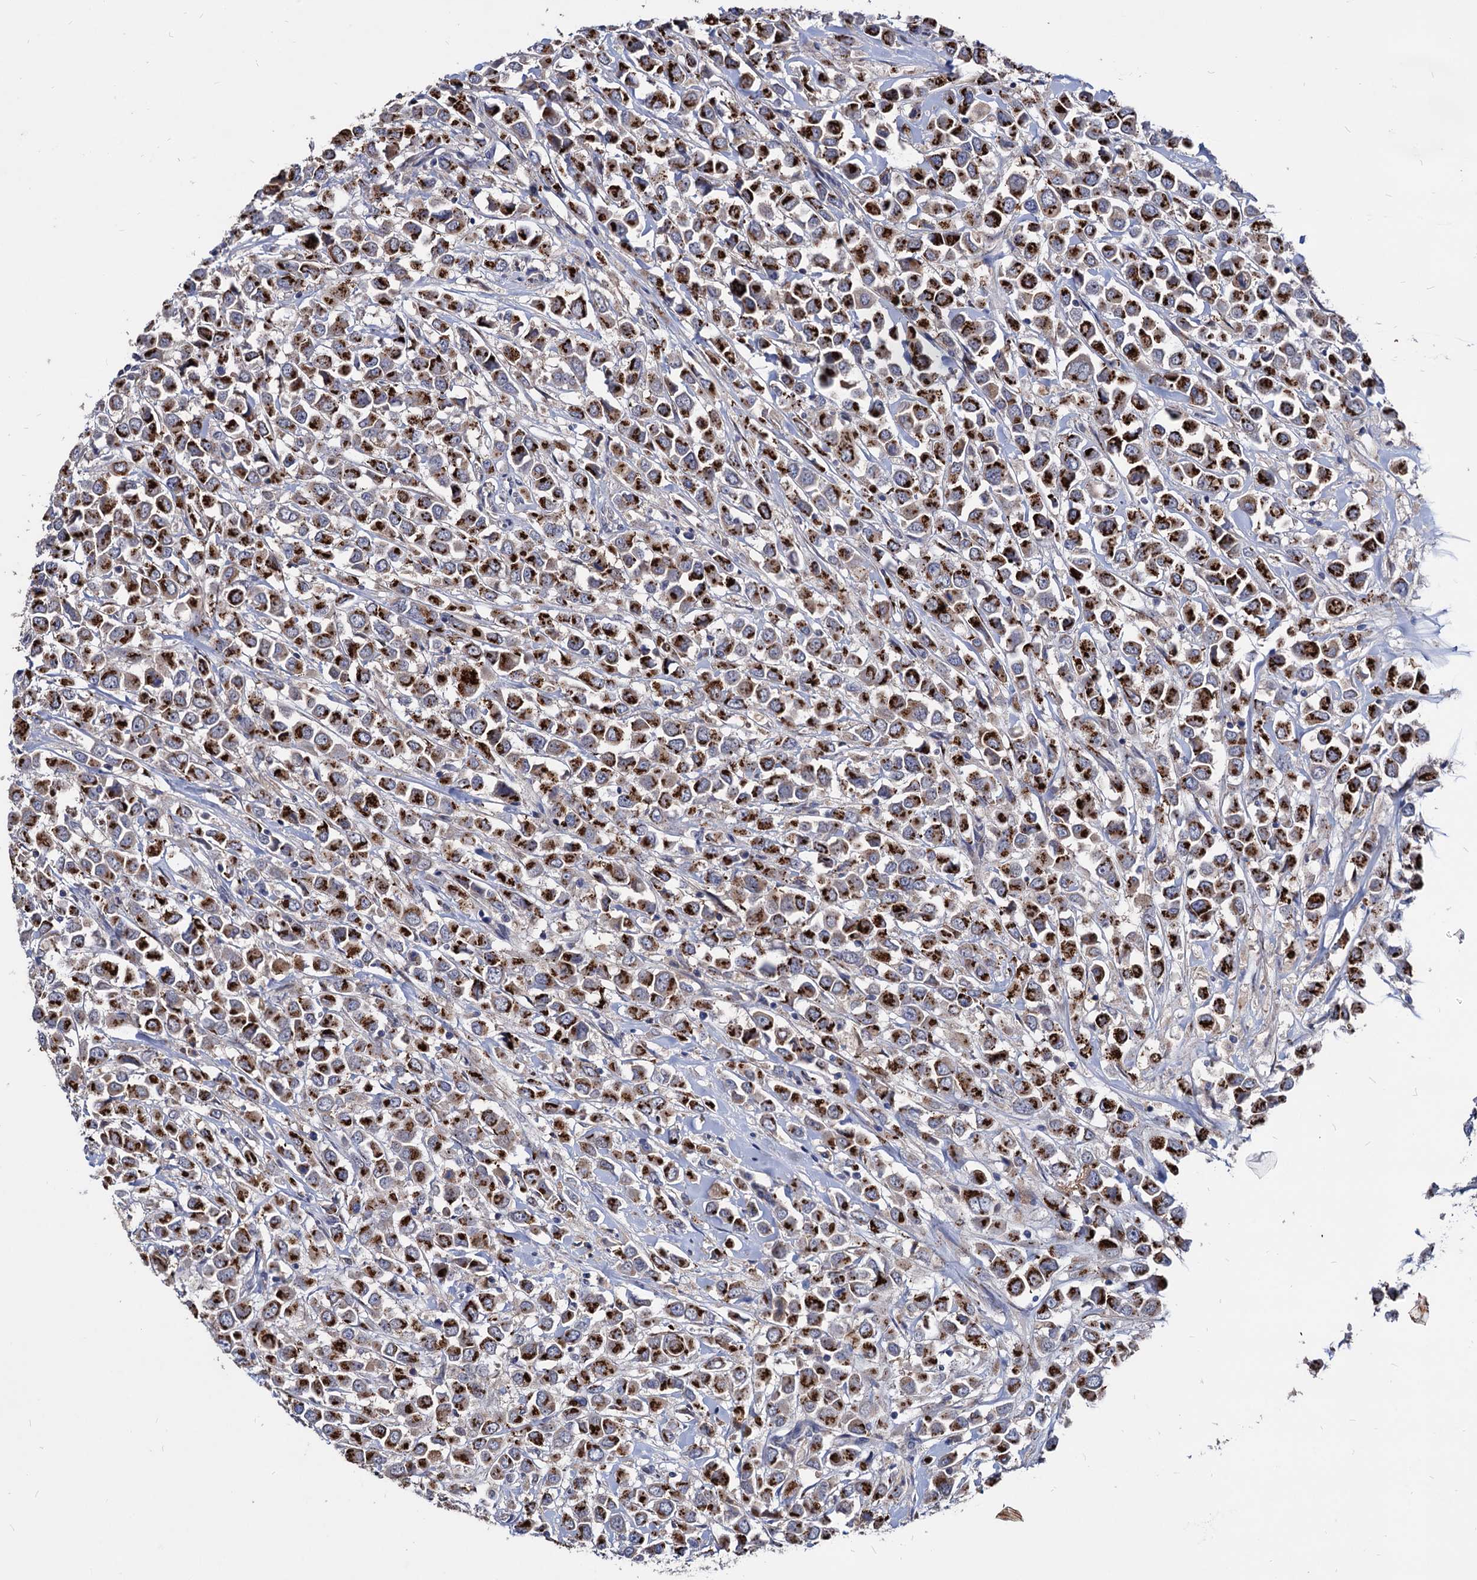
{"staining": {"intensity": "strong", "quantity": ">75%", "location": "cytoplasmic/membranous"}, "tissue": "breast cancer", "cell_type": "Tumor cells", "image_type": "cancer", "snomed": [{"axis": "morphology", "description": "Duct carcinoma"}, {"axis": "topography", "description": "Breast"}], "caption": "The histopathology image displays a brown stain indicating the presence of a protein in the cytoplasmic/membranous of tumor cells in intraductal carcinoma (breast).", "gene": "ESD", "patient": {"sex": "female", "age": 61}}